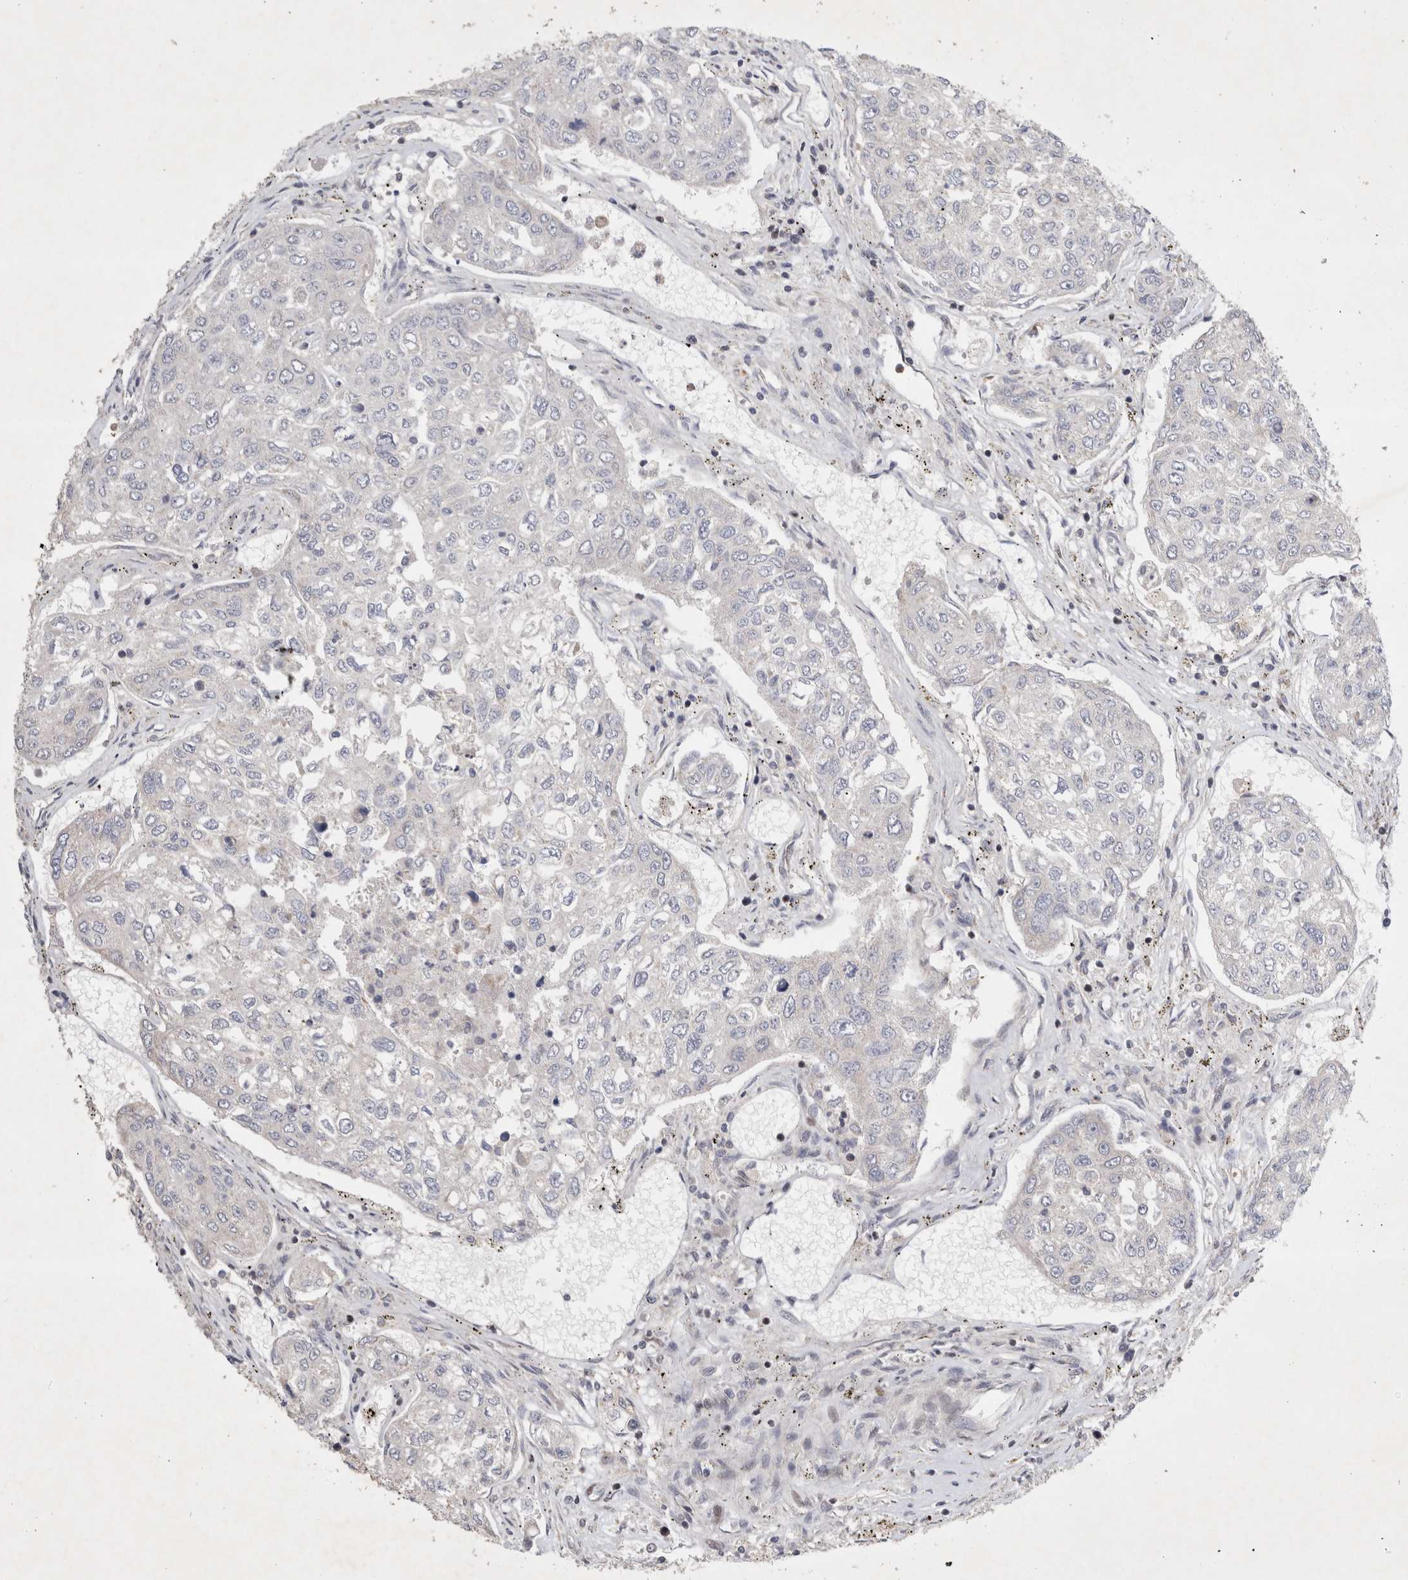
{"staining": {"intensity": "negative", "quantity": "none", "location": "none"}, "tissue": "urothelial cancer", "cell_type": "Tumor cells", "image_type": "cancer", "snomed": [{"axis": "morphology", "description": "Urothelial carcinoma, High grade"}, {"axis": "topography", "description": "Lymph node"}, {"axis": "topography", "description": "Urinary bladder"}], "caption": "Urothelial carcinoma (high-grade) was stained to show a protein in brown. There is no significant staining in tumor cells.", "gene": "C8orf58", "patient": {"sex": "male", "age": 51}}